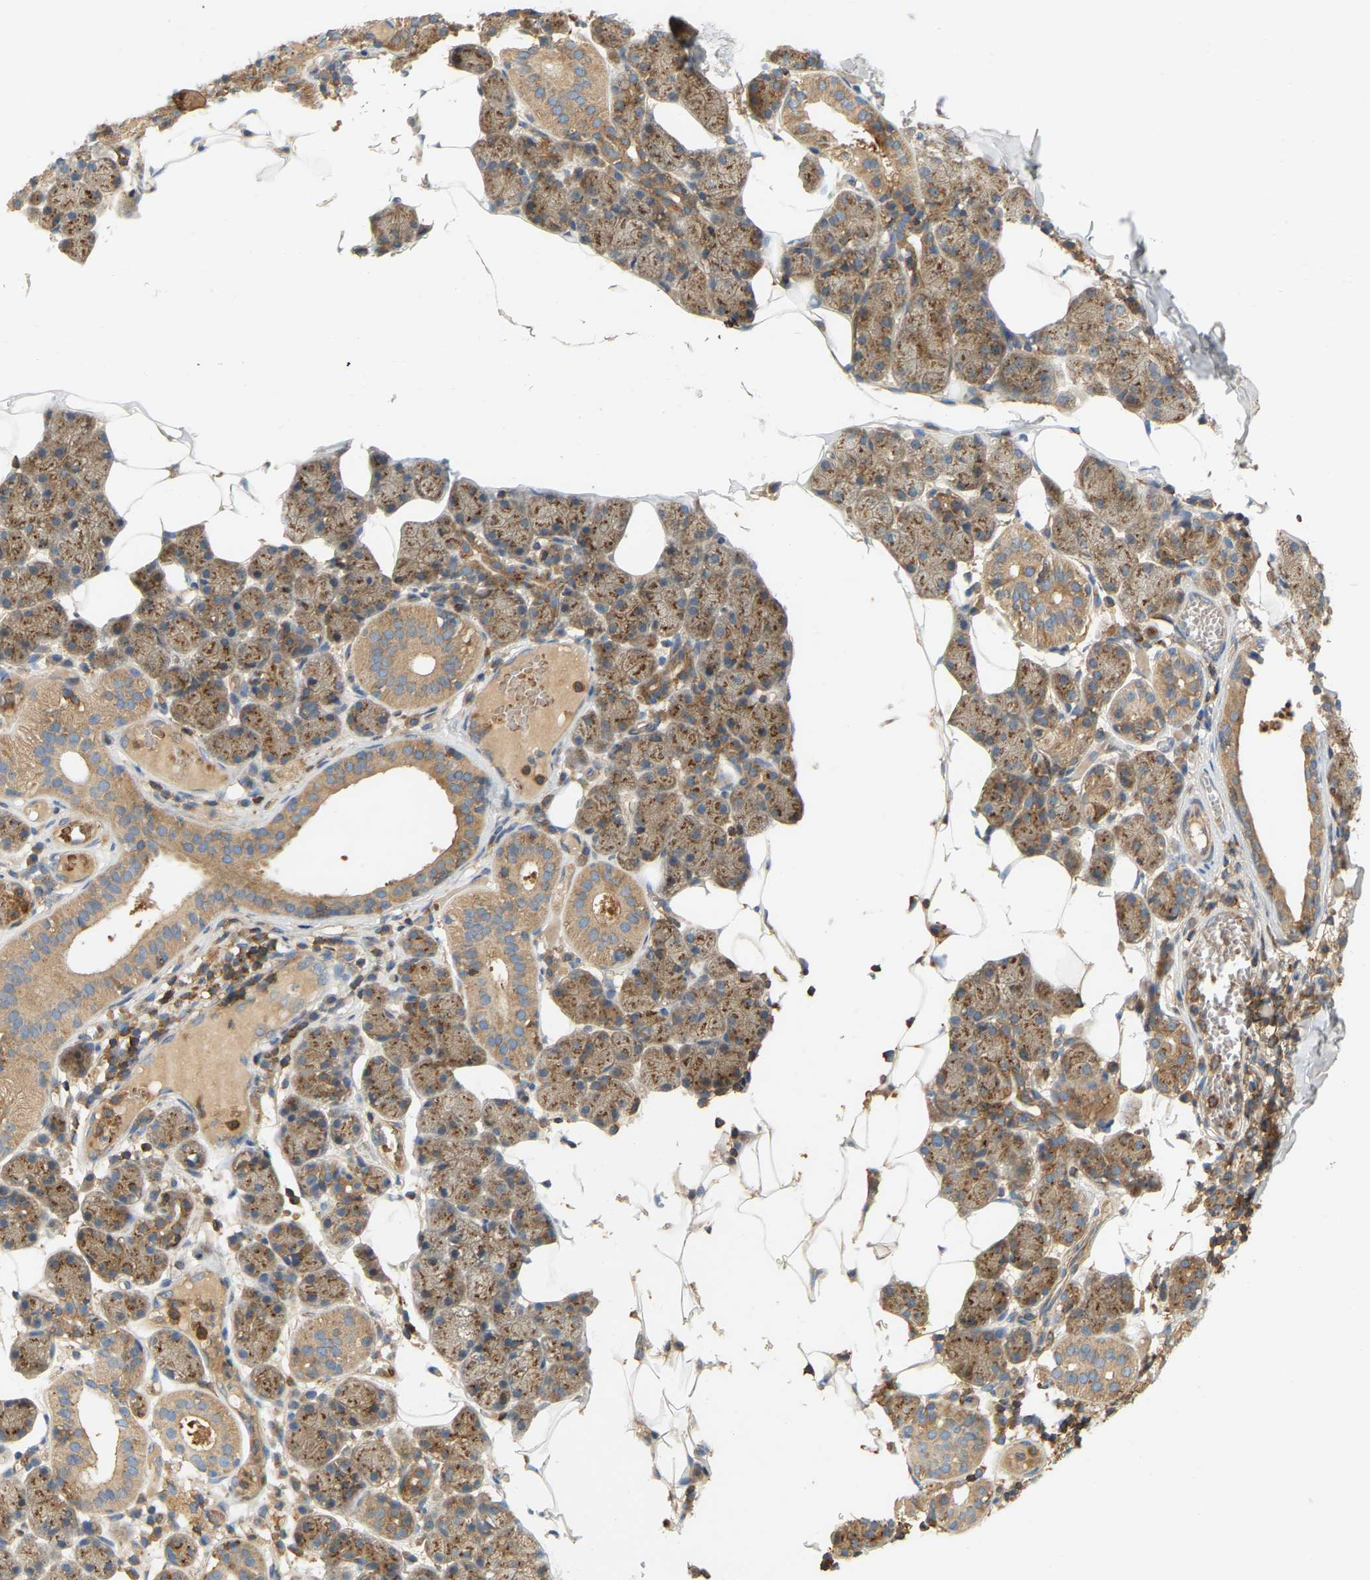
{"staining": {"intensity": "moderate", "quantity": ">75%", "location": "cytoplasmic/membranous"}, "tissue": "salivary gland", "cell_type": "Glandular cells", "image_type": "normal", "snomed": [{"axis": "morphology", "description": "Normal tissue, NOS"}, {"axis": "topography", "description": "Salivary gland"}], "caption": "A brown stain labels moderate cytoplasmic/membranous staining of a protein in glandular cells of unremarkable human salivary gland. (IHC, brightfield microscopy, high magnification).", "gene": "AKAP13", "patient": {"sex": "female", "age": 33}}